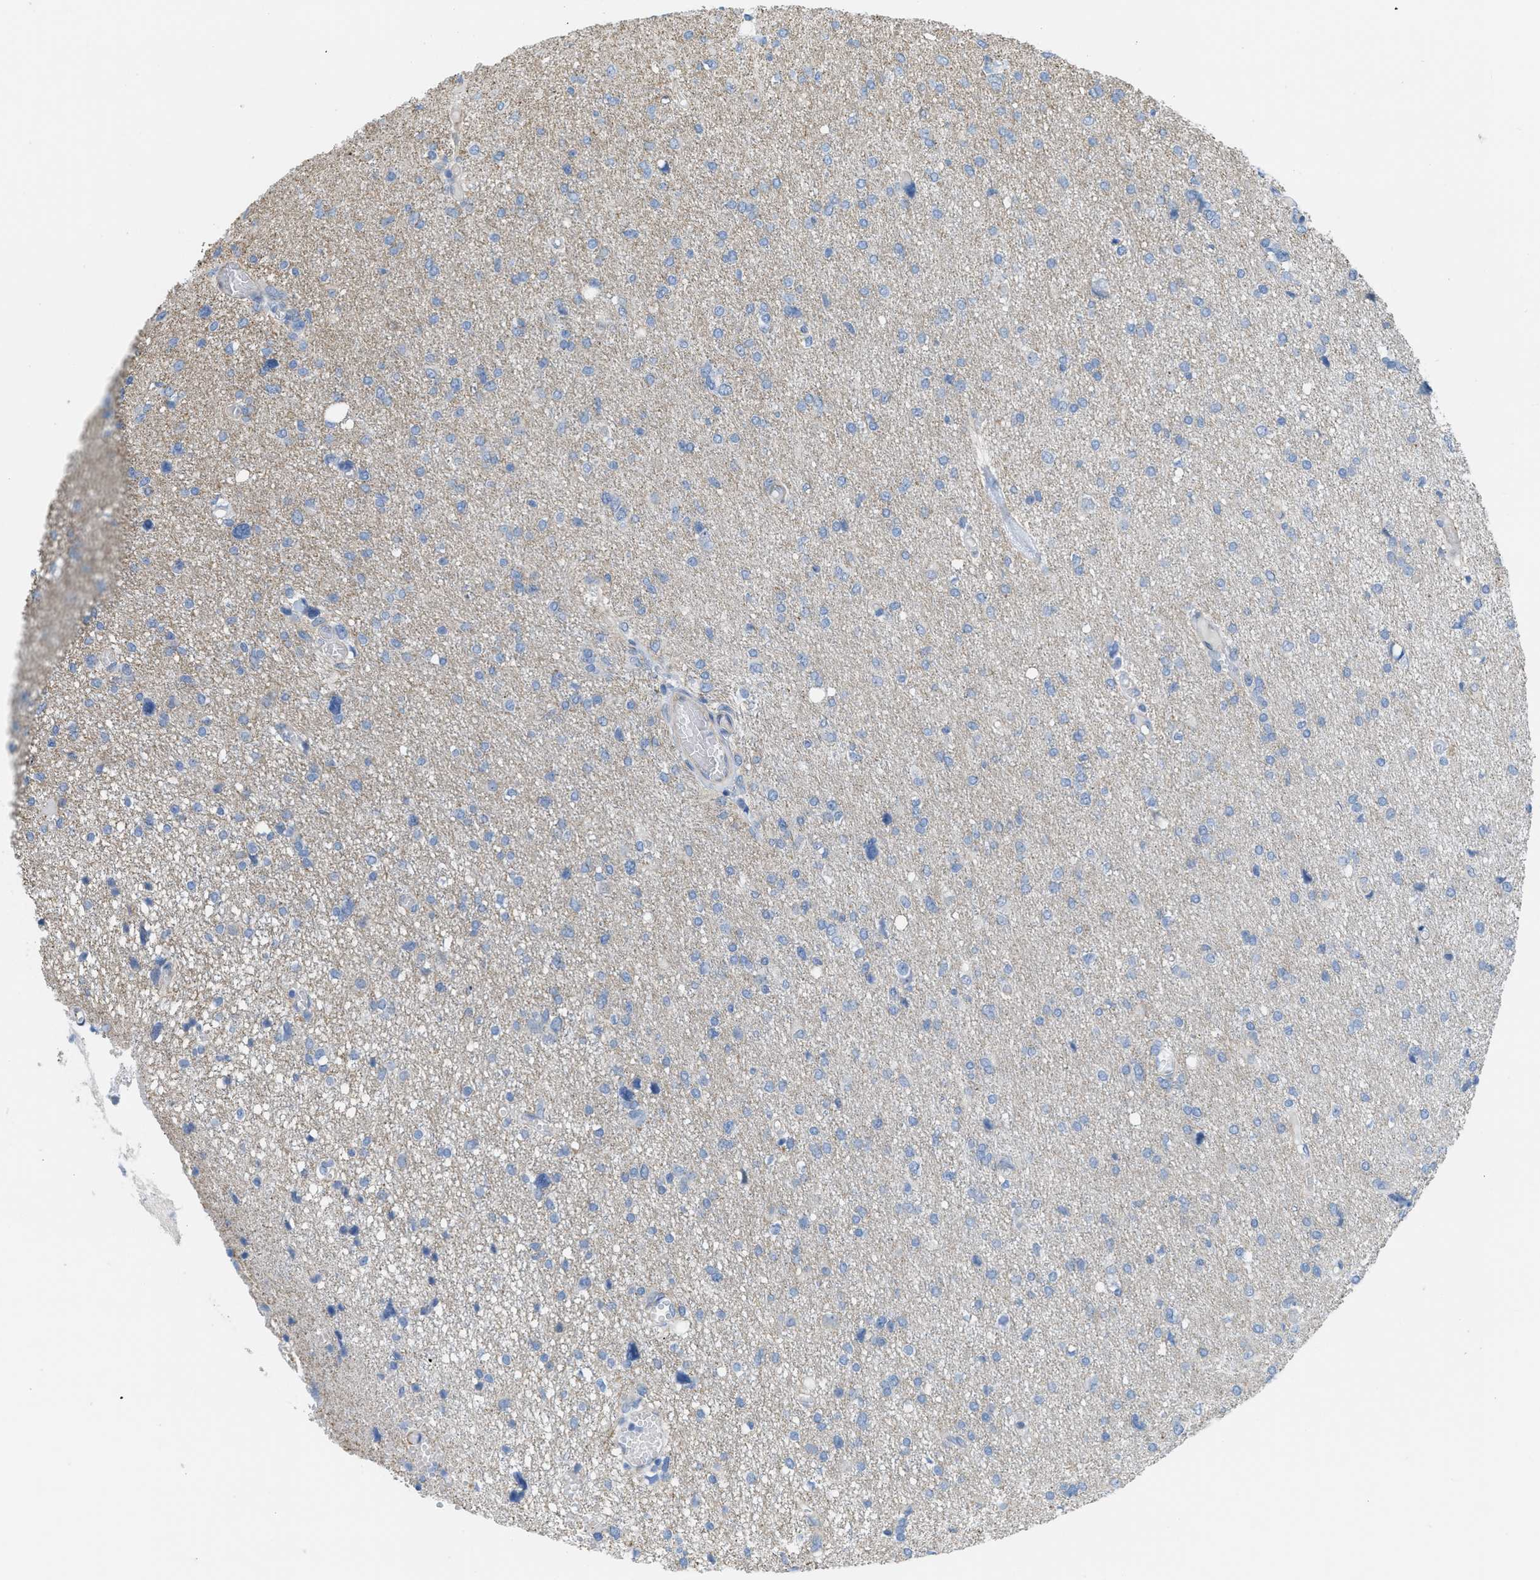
{"staining": {"intensity": "negative", "quantity": "none", "location": "none"}, "tissue": "glioma", "cell_type": "Tumor cells", "image_type": "cancer", "snomed": [{"axis": "morphology", "description": "Glioma, malignant, High grade"}, {"axis": "topography", "description": "Brain"}], "caption": "This histopathology image is of malignant glioma (high-grade) stained with IHC to label a protein in brown with the nuclei are counter-stained blue. There is no expression in tumor cells. The staining is performed using DAB brown chromogen with nuclei counter-stained in using hematoxylin.", "gene": "SLC12A1", "patient": {"sex": "female", "age": 59}}